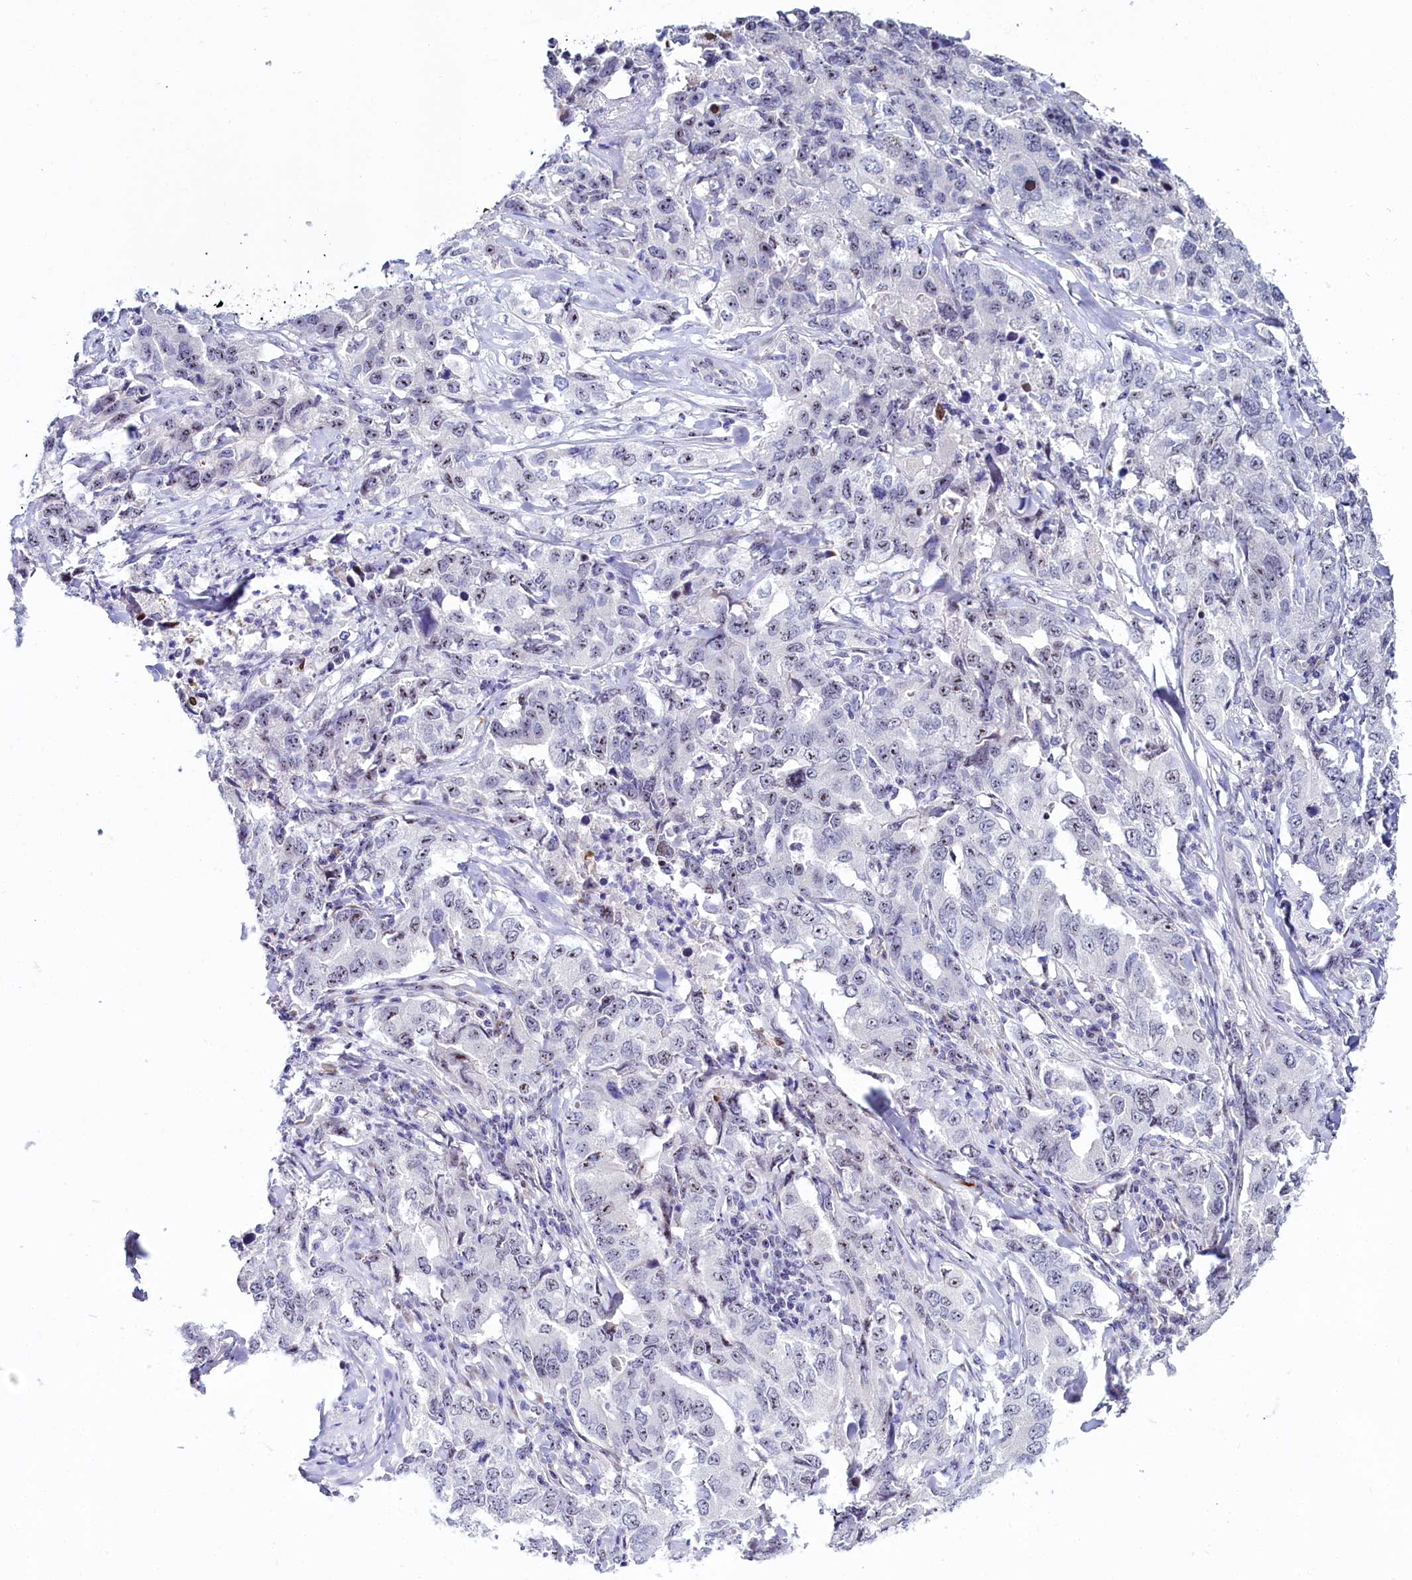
{"staining": {"intensity": "weak", "quantity": "<25%", "location": "nuclear"}, "tissue": "lung cancer", "cell_type": "Tumor cells", "image_type": "cancer", "snomed": [{"axis": "morphology", "description": "Adenocarcinoma, NOS"}, {"axis": "topography", "description": "Lung"}], "caption": "An image of lung cancer (adenocarcinoma) stained for a protein displays no brown staining in tumor cells.", "gene": "TCOF1", "patient": {"sex": "female", "age": 51}}